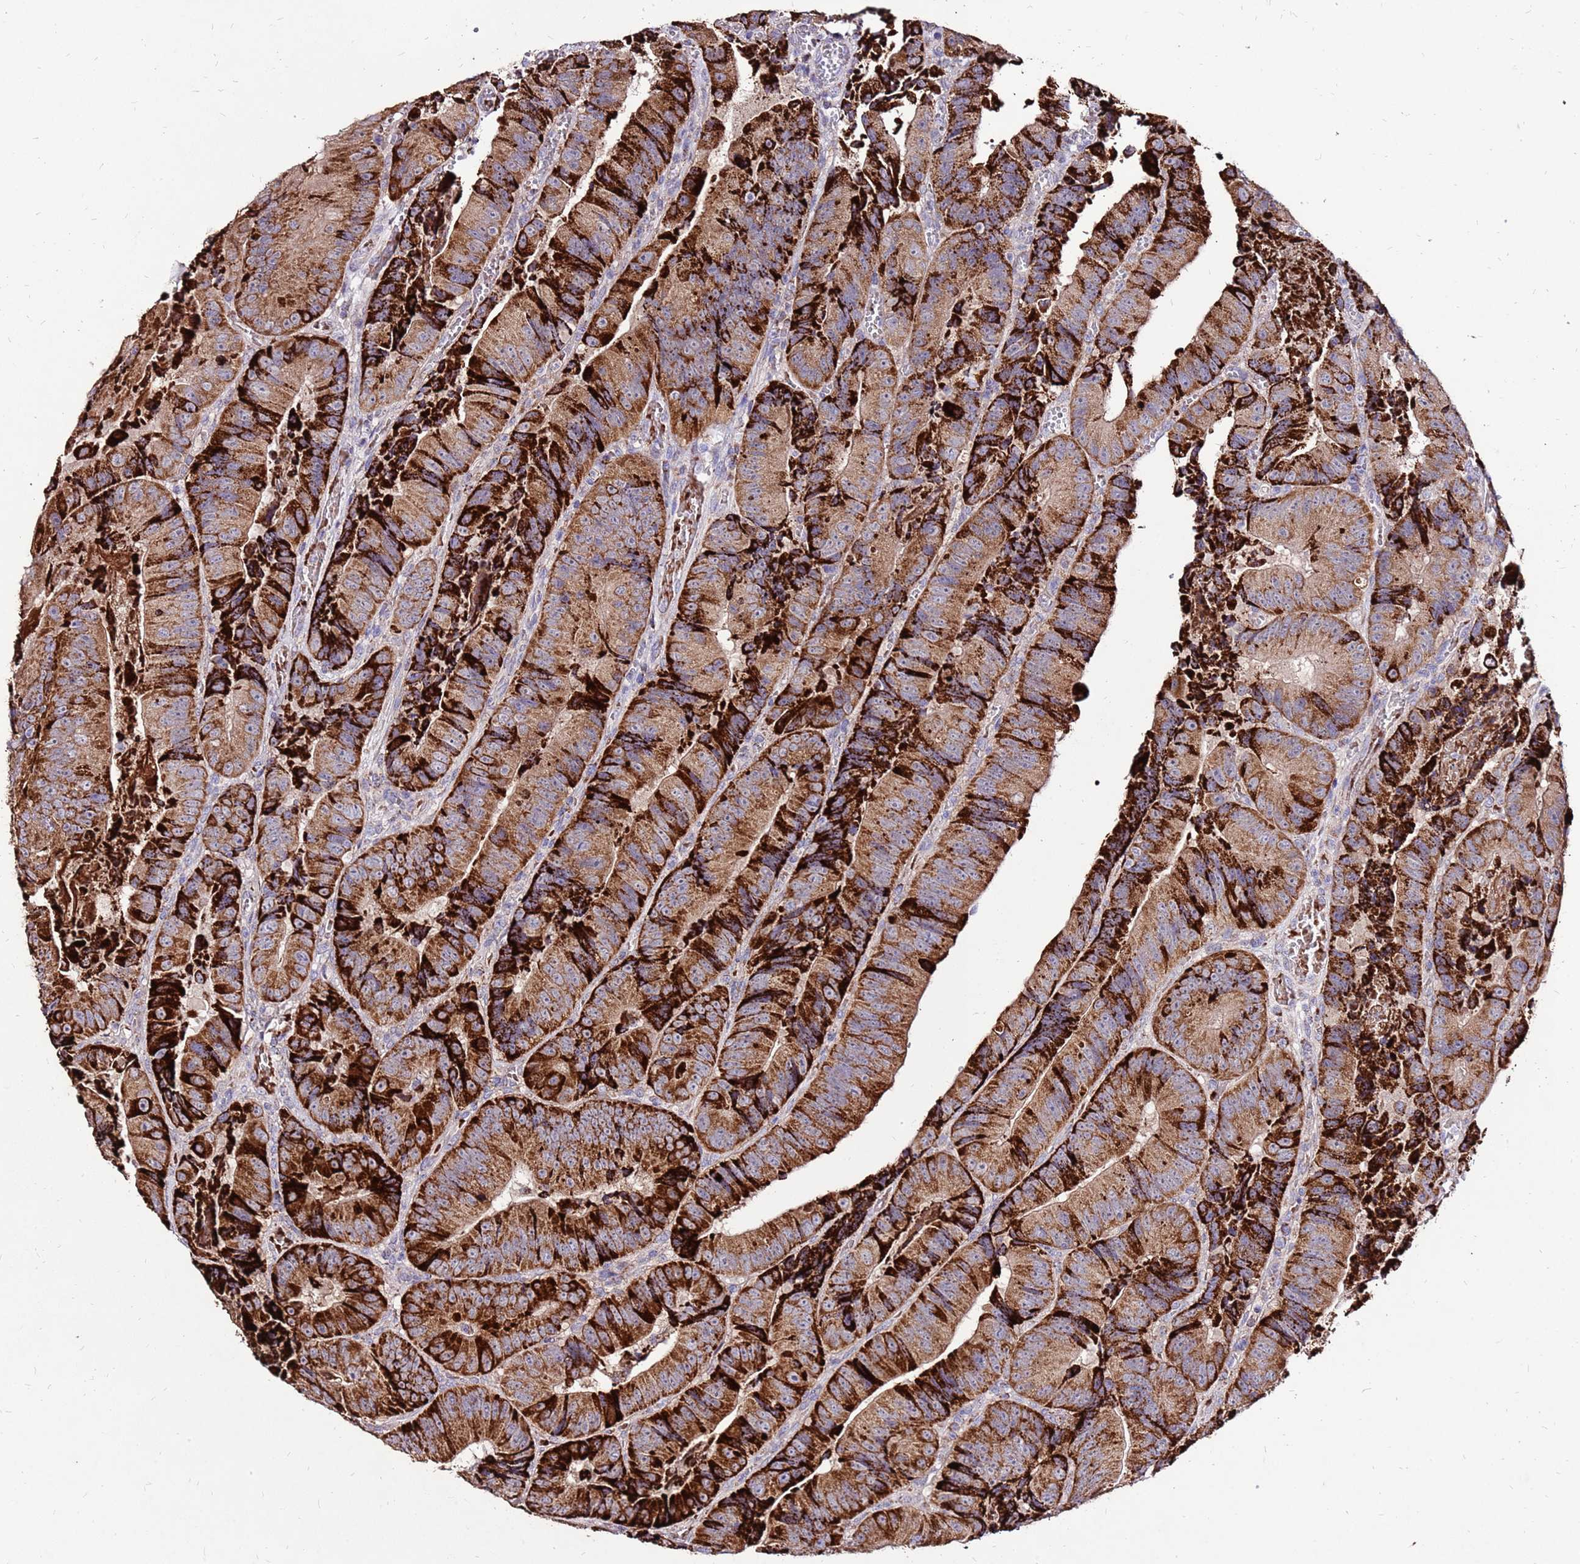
{"staining": {"intensity": "strong", "quantity": ">75%", "location": "cytoplasmic/membranous"}, "tissue": "colorectal cancer", "cell_type": "Tumor cells", "image_type": "cancer", "snomed": [{"axis": "morphology", "description": "Adenocarcinoma, NOS"}, {"axis": "topography", "description": "Colon"}], "caption": "Tumor cells display strong cytoplasmic/membranous expression in about >75% of cells in adenocarcinoma (colorectal). (DAB = brown stain, brightfield microscopy at high magnification).", "gene": "SPSB3", "patient": {"sex": "female", "age": 86}}